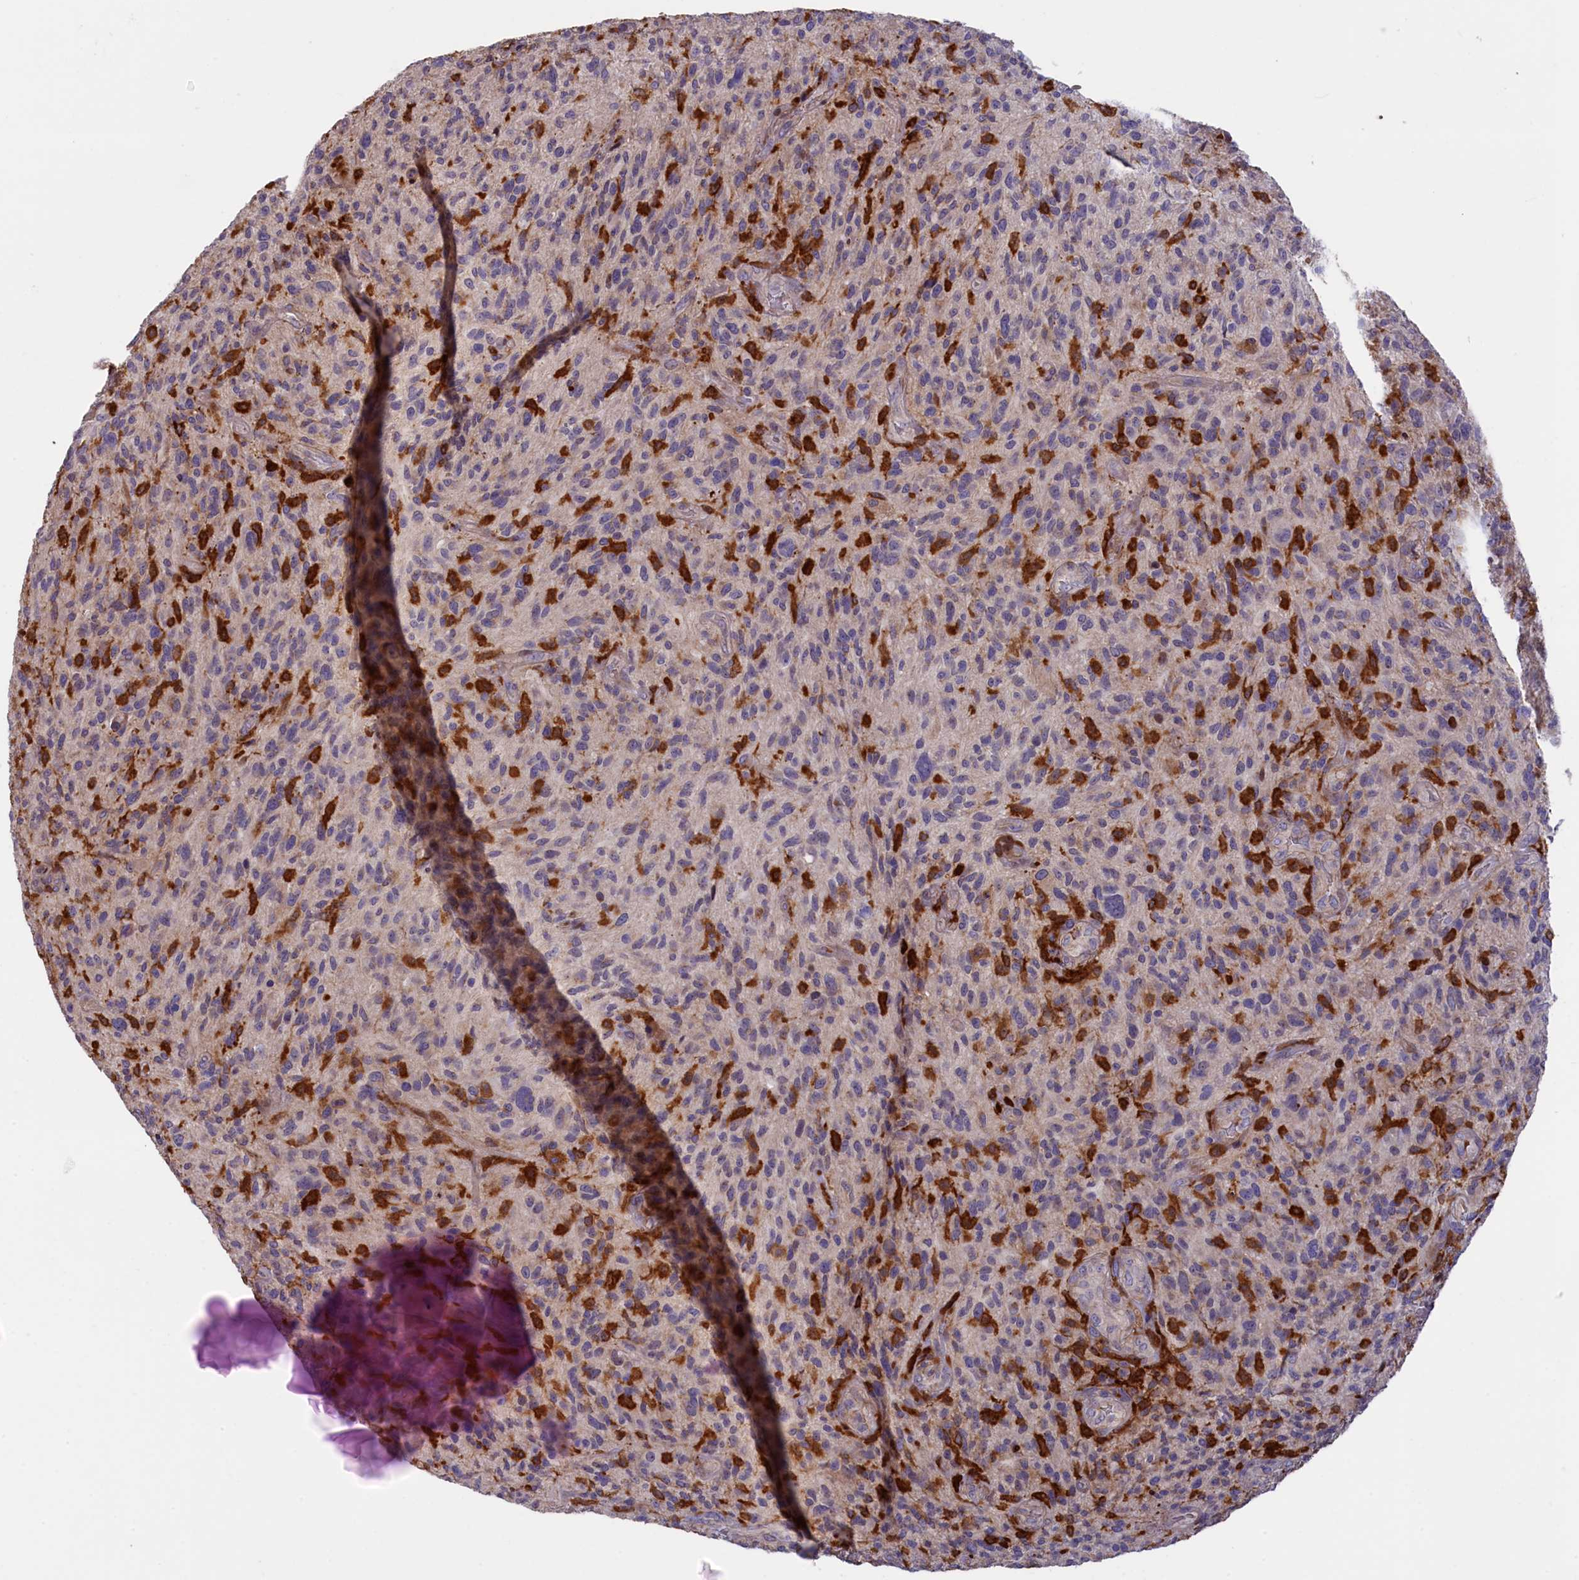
{"staining": {"intensity": "negative", "quantity": "none", "location": "none"}, "tissue": "glioma", "cell_type": "Tumor cells", "image_type": "cancer", "snomed": [{"axis": "morphology", "description": "Glioma, malignant, High grade"}, {"axis": "topography", "description": "Brain"}], "caption": "IHC of human high-grade glioma (malignant) demonstrates no positivity in tumor cells.", "gene": "FERMT1", "patient": {"sex": "male", "age": 47}}